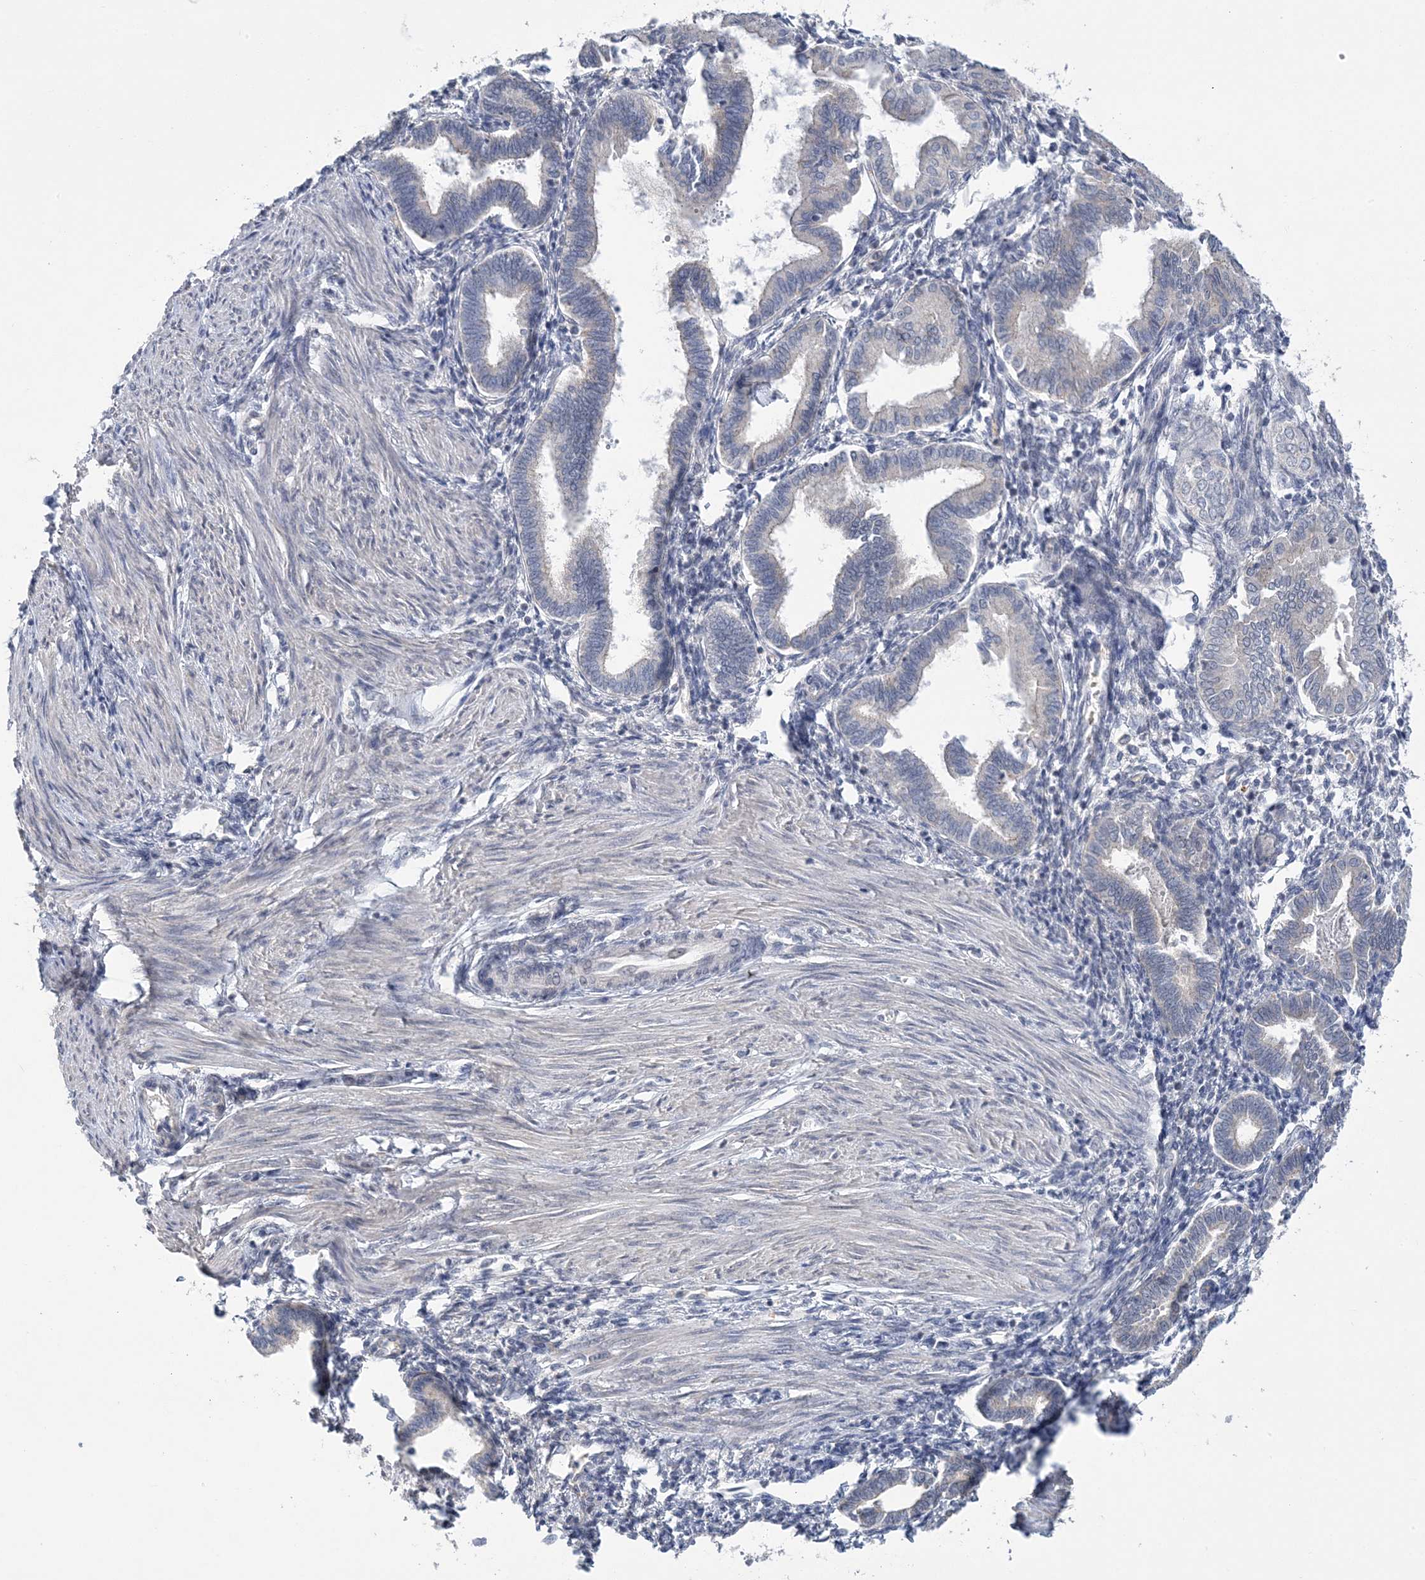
{"staining": {"intensity": "negative", "quantity": "none", "location": "none"}, "tissue": "endometrium", "cell_type": "Cells in endometrial stroma", "image_type": "normal", "snomed": [{"axis": "morphology", "description": "Normal tissue, NOS"}, {"axis": "topography", "description": "Endometrium"}], "caption": "This image is of benign endometrium stained with IHC to label a protein in brown with the nuclei are counter-stained blue. There is no staining in cells in endometrial stroma. (Immunohistochemistry, brightfield microscopy, high magnification).", "gene": "ZBTB7A", "patient": {"sex": "female", "age": 53}}